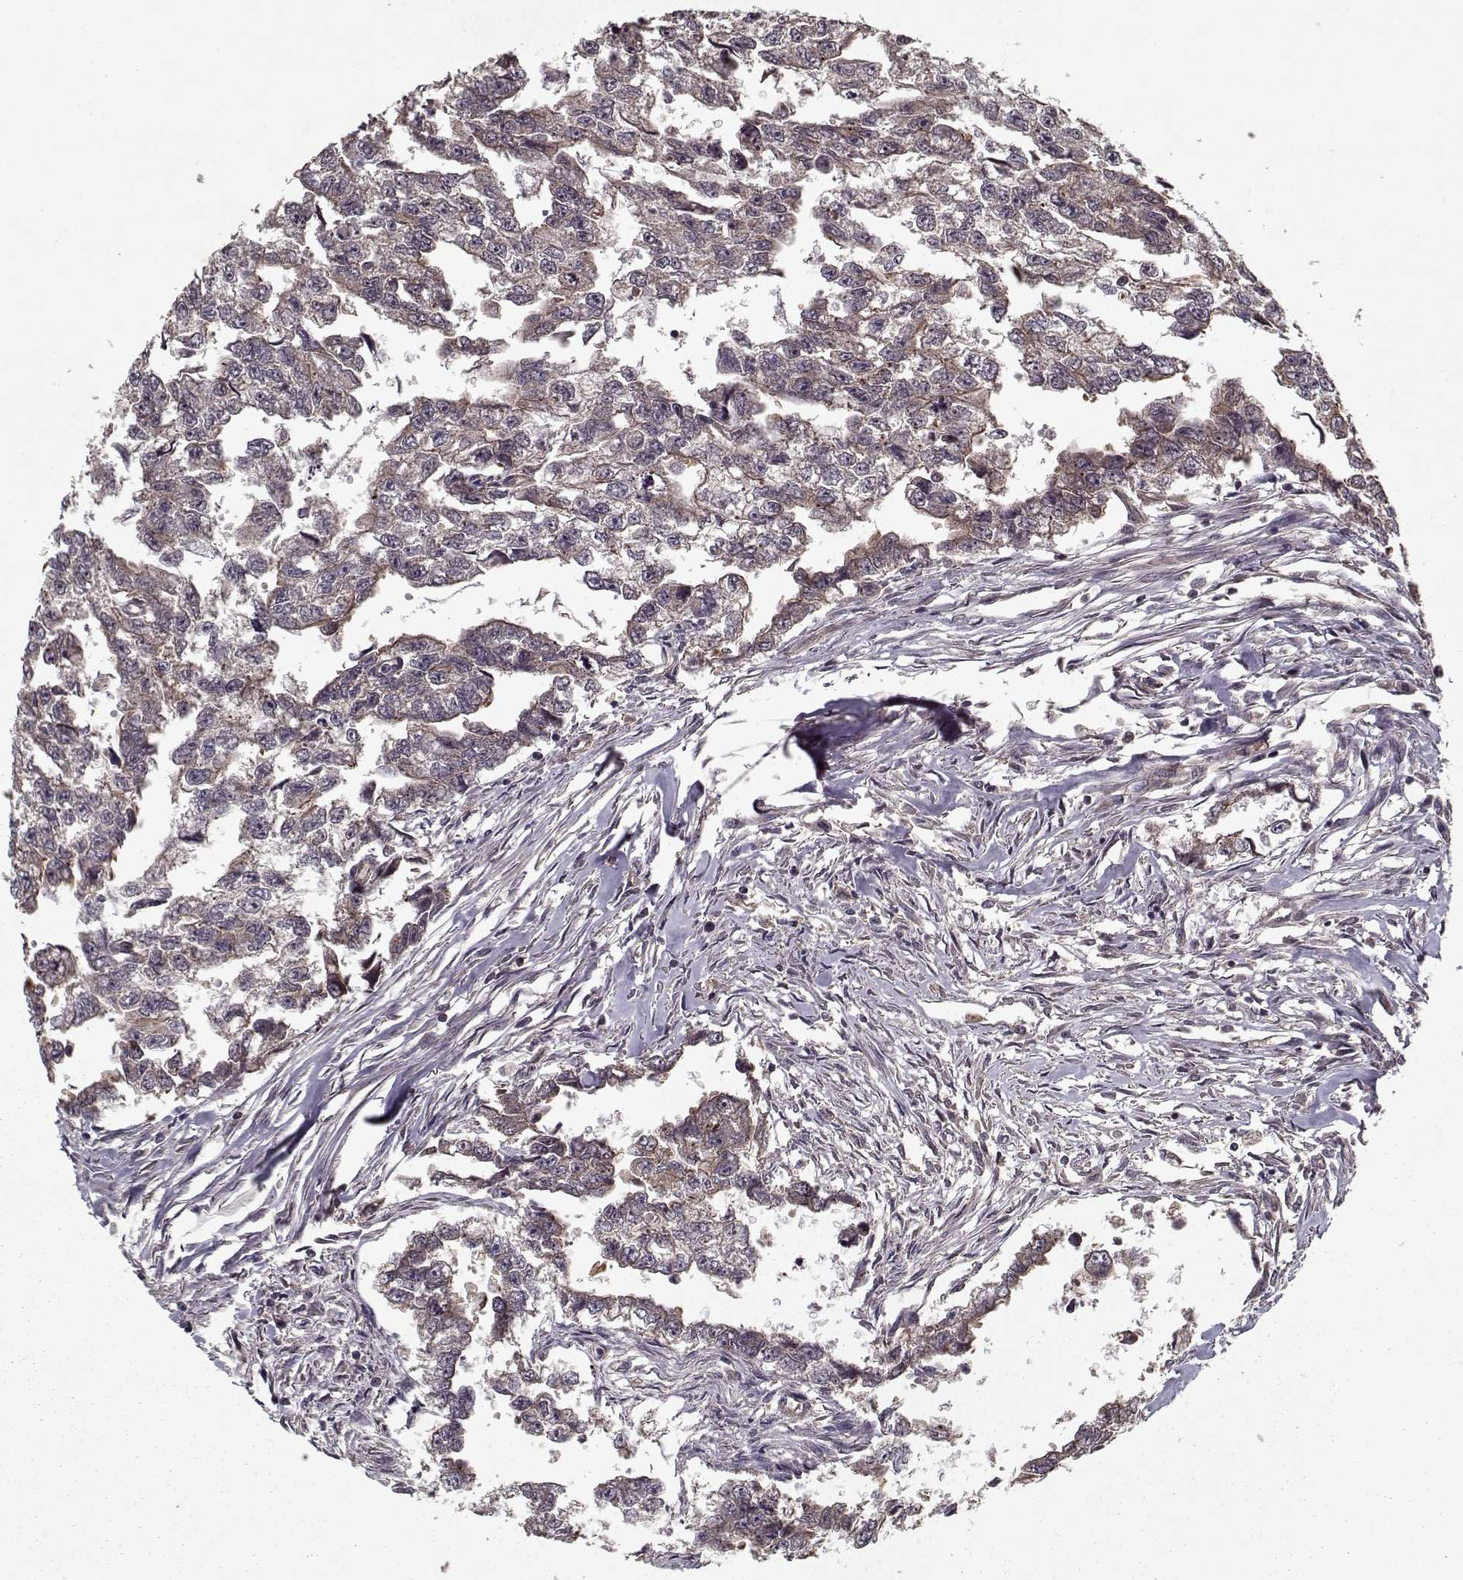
{"staining": {"intensity": "moderate", "quantity": "<25%", "location": "cytoplasmic/membranous"}, "tissue": "testis cancer", "cell_type": "Tumor cells", "image_type": "cancer", "snomed": [{"axis": "morphology", "description": "Carcinoma, Embryonal, NOS"}, {"axis": "morphology", "description": "Teratoma, malignant, NOS"}, {"axis": "topography", "description": "Testis"}], "caption": "The immunohistochemical stain highlights moderate cytoplasmic/membranous expression in tumor cells of testis malignant teratoma tissue.", "gene": "PPP1R12A", "patient": {"sex": "male", "age": 44}}